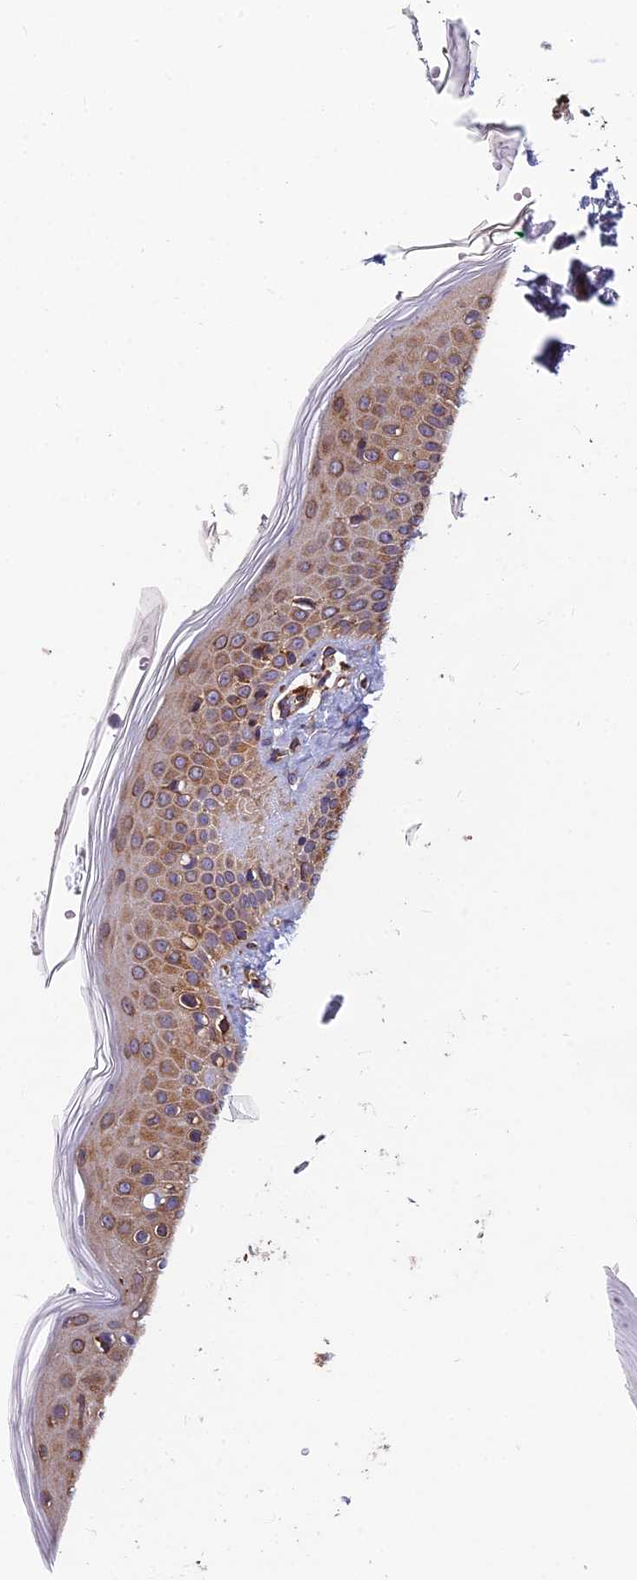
{"staining": {"intensity": "moderate", "quantity": "25%-75%", "location": "cytoplasmic/membranous"}, "tissue": "skin", "cell_type": "Fibroblasts", "image_type": "normal", "snomed": [{"axis": "morphology", "description": "Normal tissue, NOS"}, {"axis": "topography", "description": "Skin"}], "caption": "Human skin stained for a protein (brown) demonstrates moderate cytoplasmic/membranous positive expression in about 25%-75% of fibroblasts.", "gene": "SPDL1", "patient": {"sex": "male", "age": 16}}